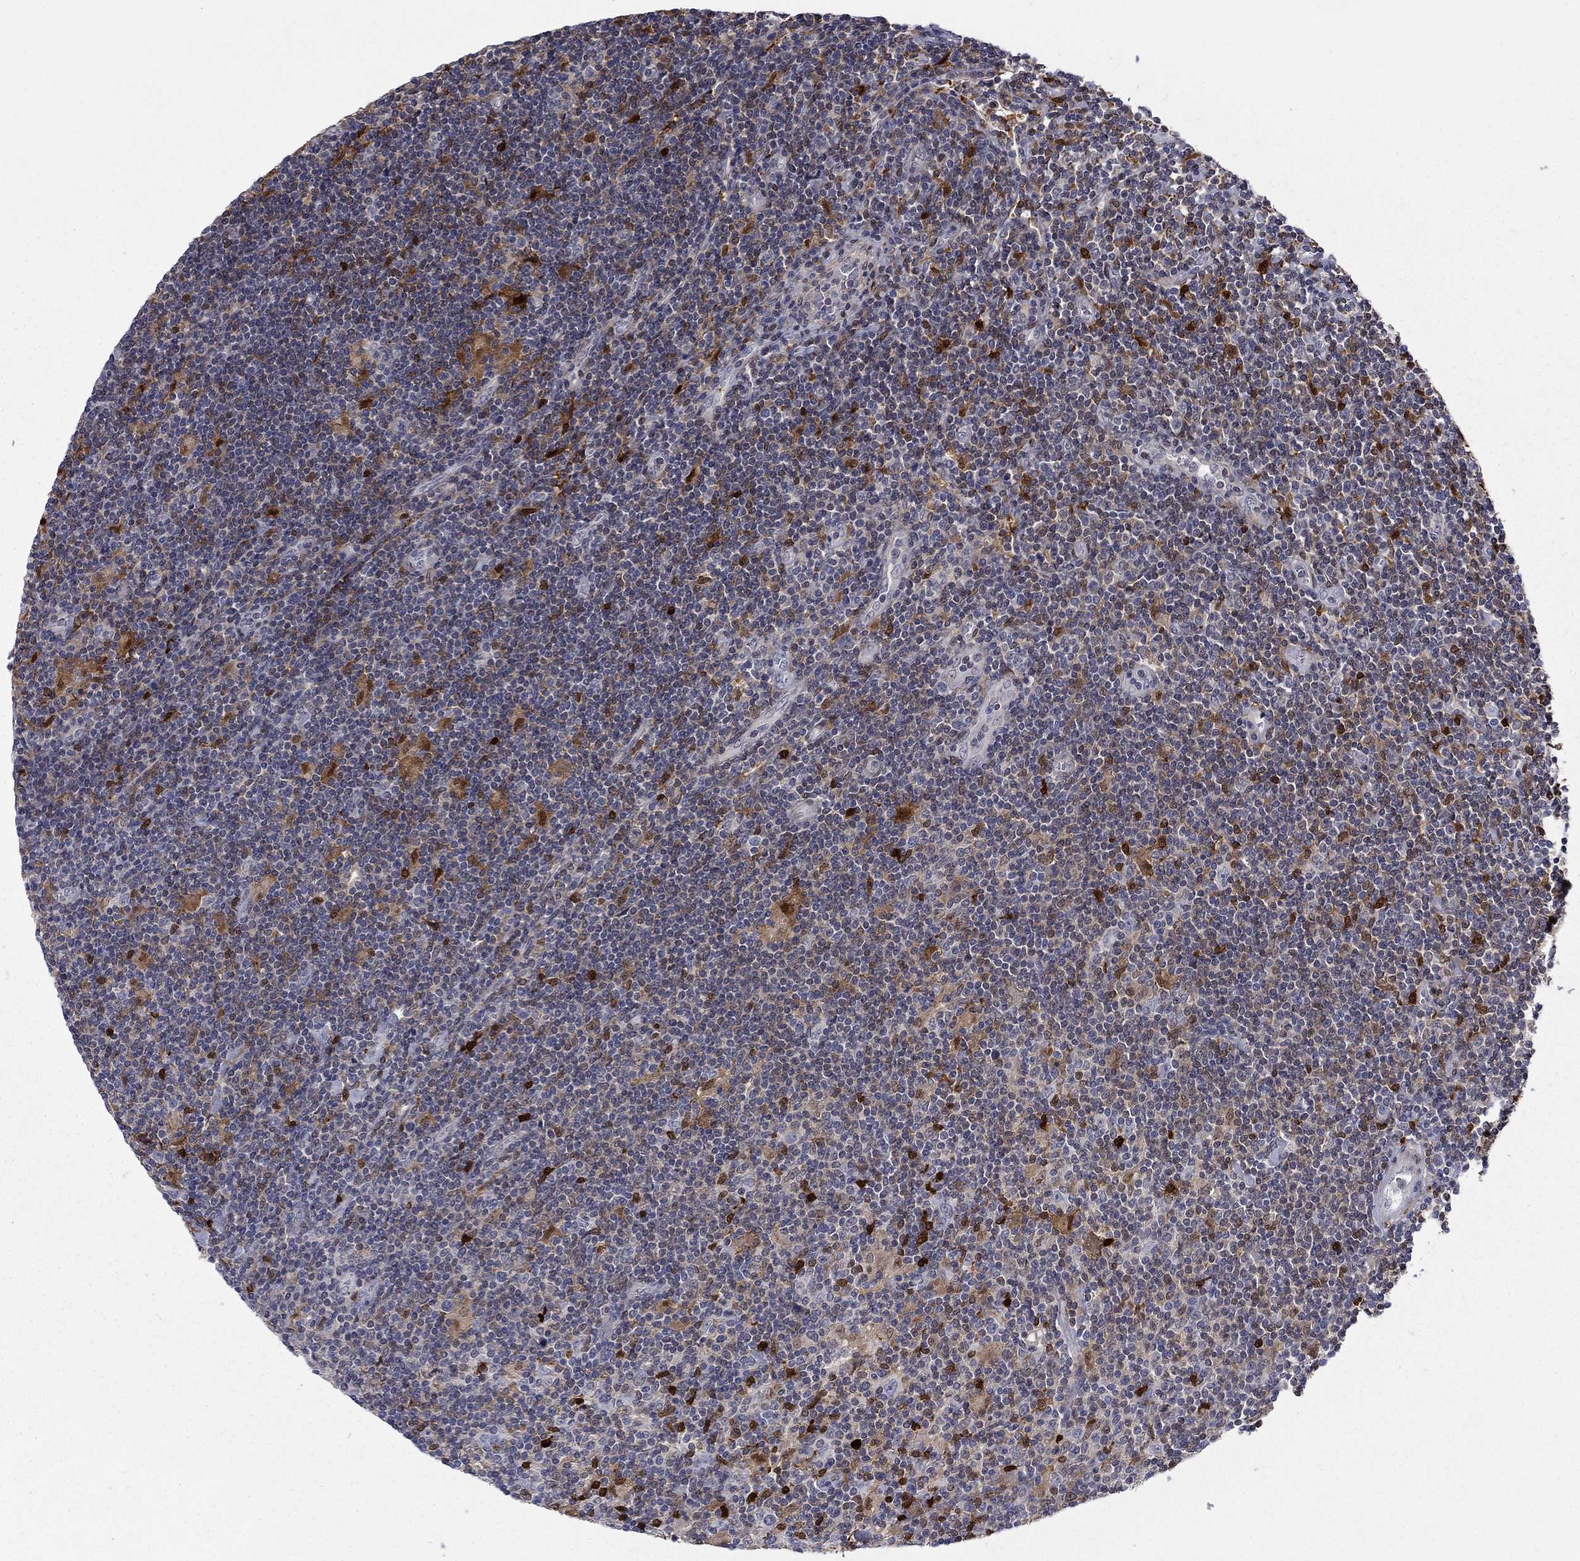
{"staining": {"intensity": "strong", "quantity": "25%-75%", "location": "nuclear"}, "tissue": "lymphoma", "cell_type": "Tumor cells", "image_type": "cancer", "snomed": [{"axis": "morphology", "description": "Hodgkin's disease, NOS"}, {"axis": "topography", "description": "Lymph node"}], "caption": "DAB immunohistochemical staining of human Hodgkin's disease exhibits strong nuclear protein expression in about 25%-75% of tumor cells. (Brightfield microscopy of DAB IHC at high magnification).", "gene": "CBR1", "patient": {"sex": "male", "age": 40}}